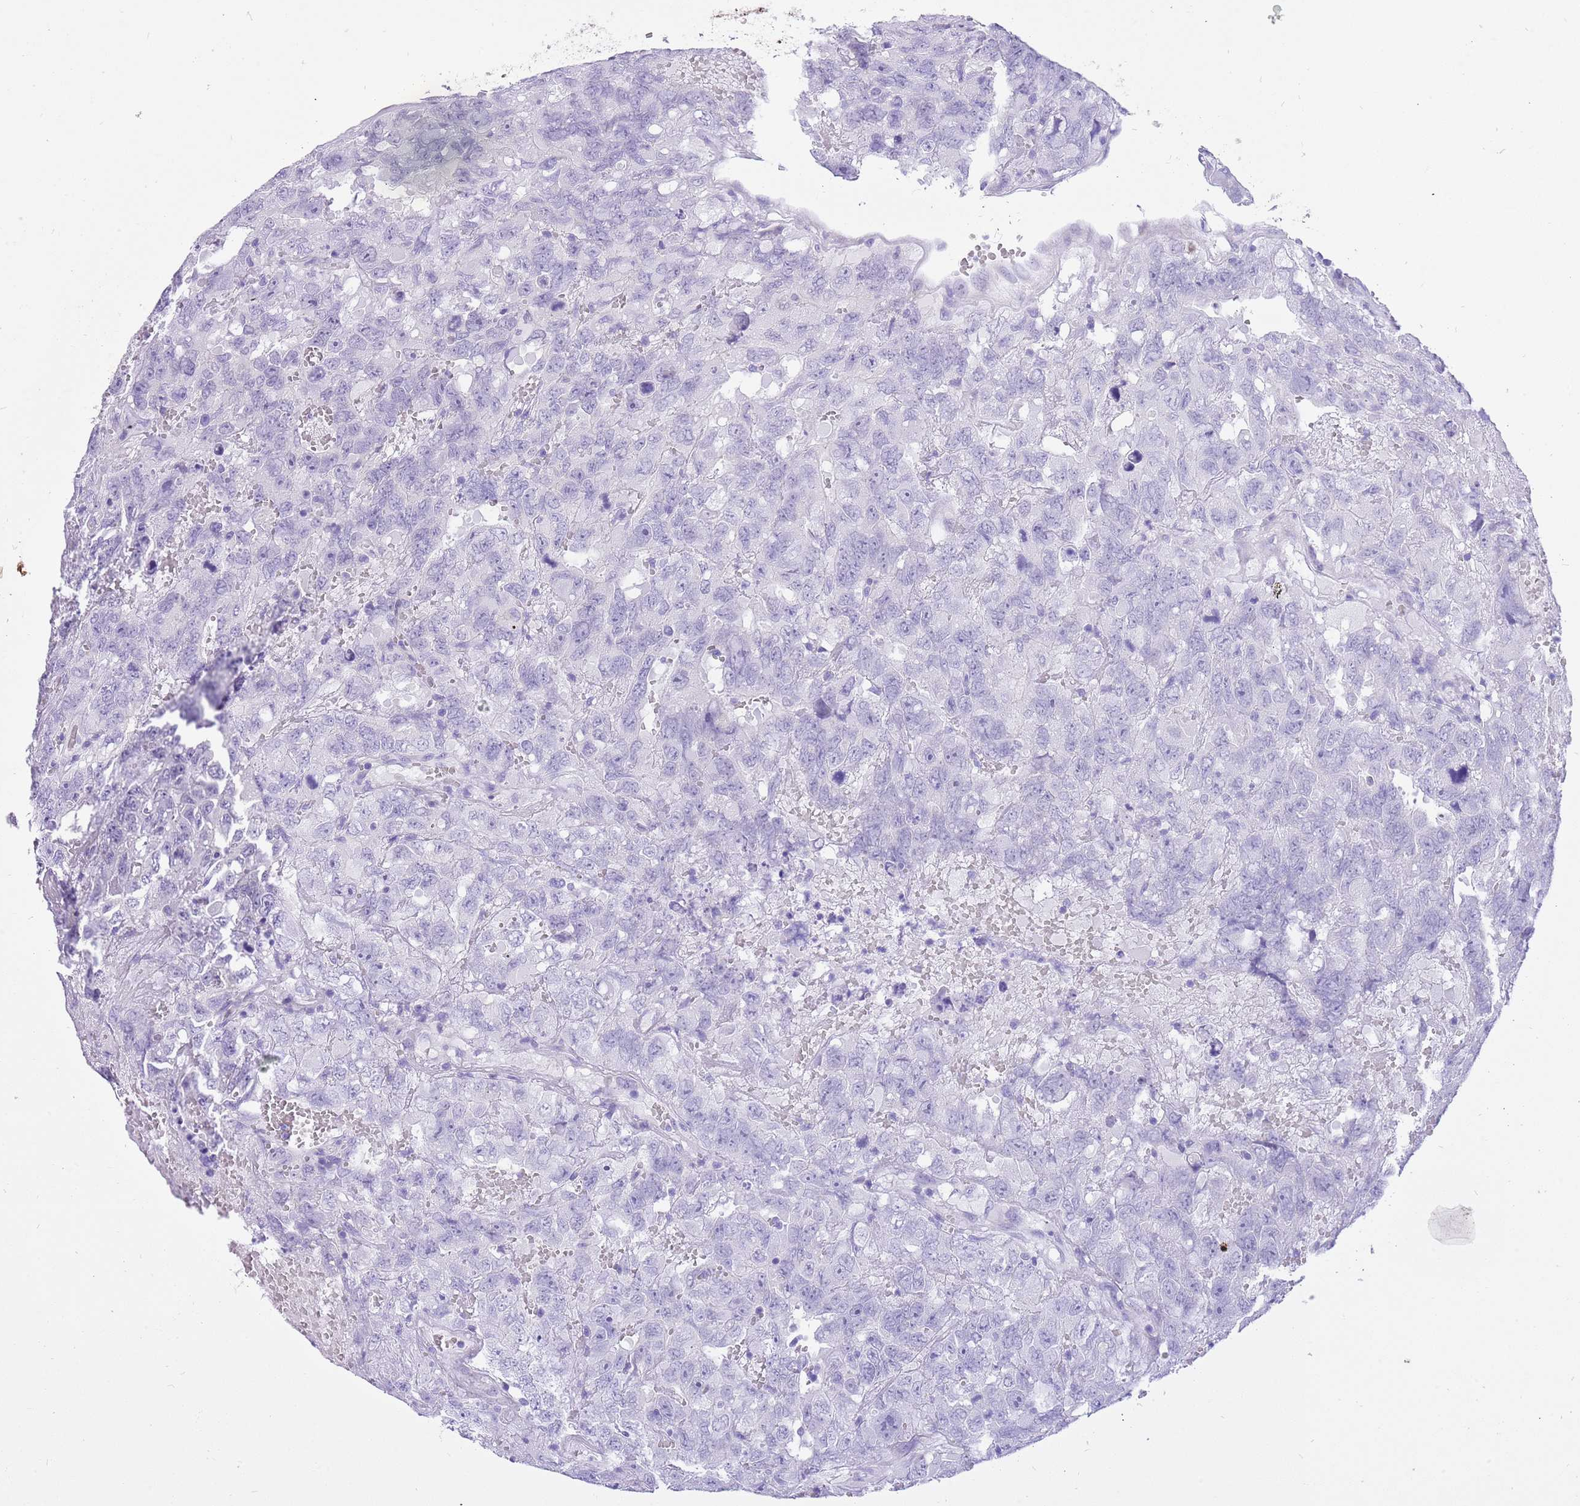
{"staining": {"intensity": "negative", "quantity": "none", "location": "none"}, "tissue": "testis cancer", "cell_type": "Tumor cells", "image_type": "cancer", "snomed": [{"axis": "morphology", "description": "Carcinoma, Embryonal, NOS"}, {"axis": "topography", "description": "Testis"}], "caption": "Tumor cells show no significant expression in testis embryonal carcinoma.", "gene": "R3HDM4", "patient": {"sex": "male", "age": 45}}